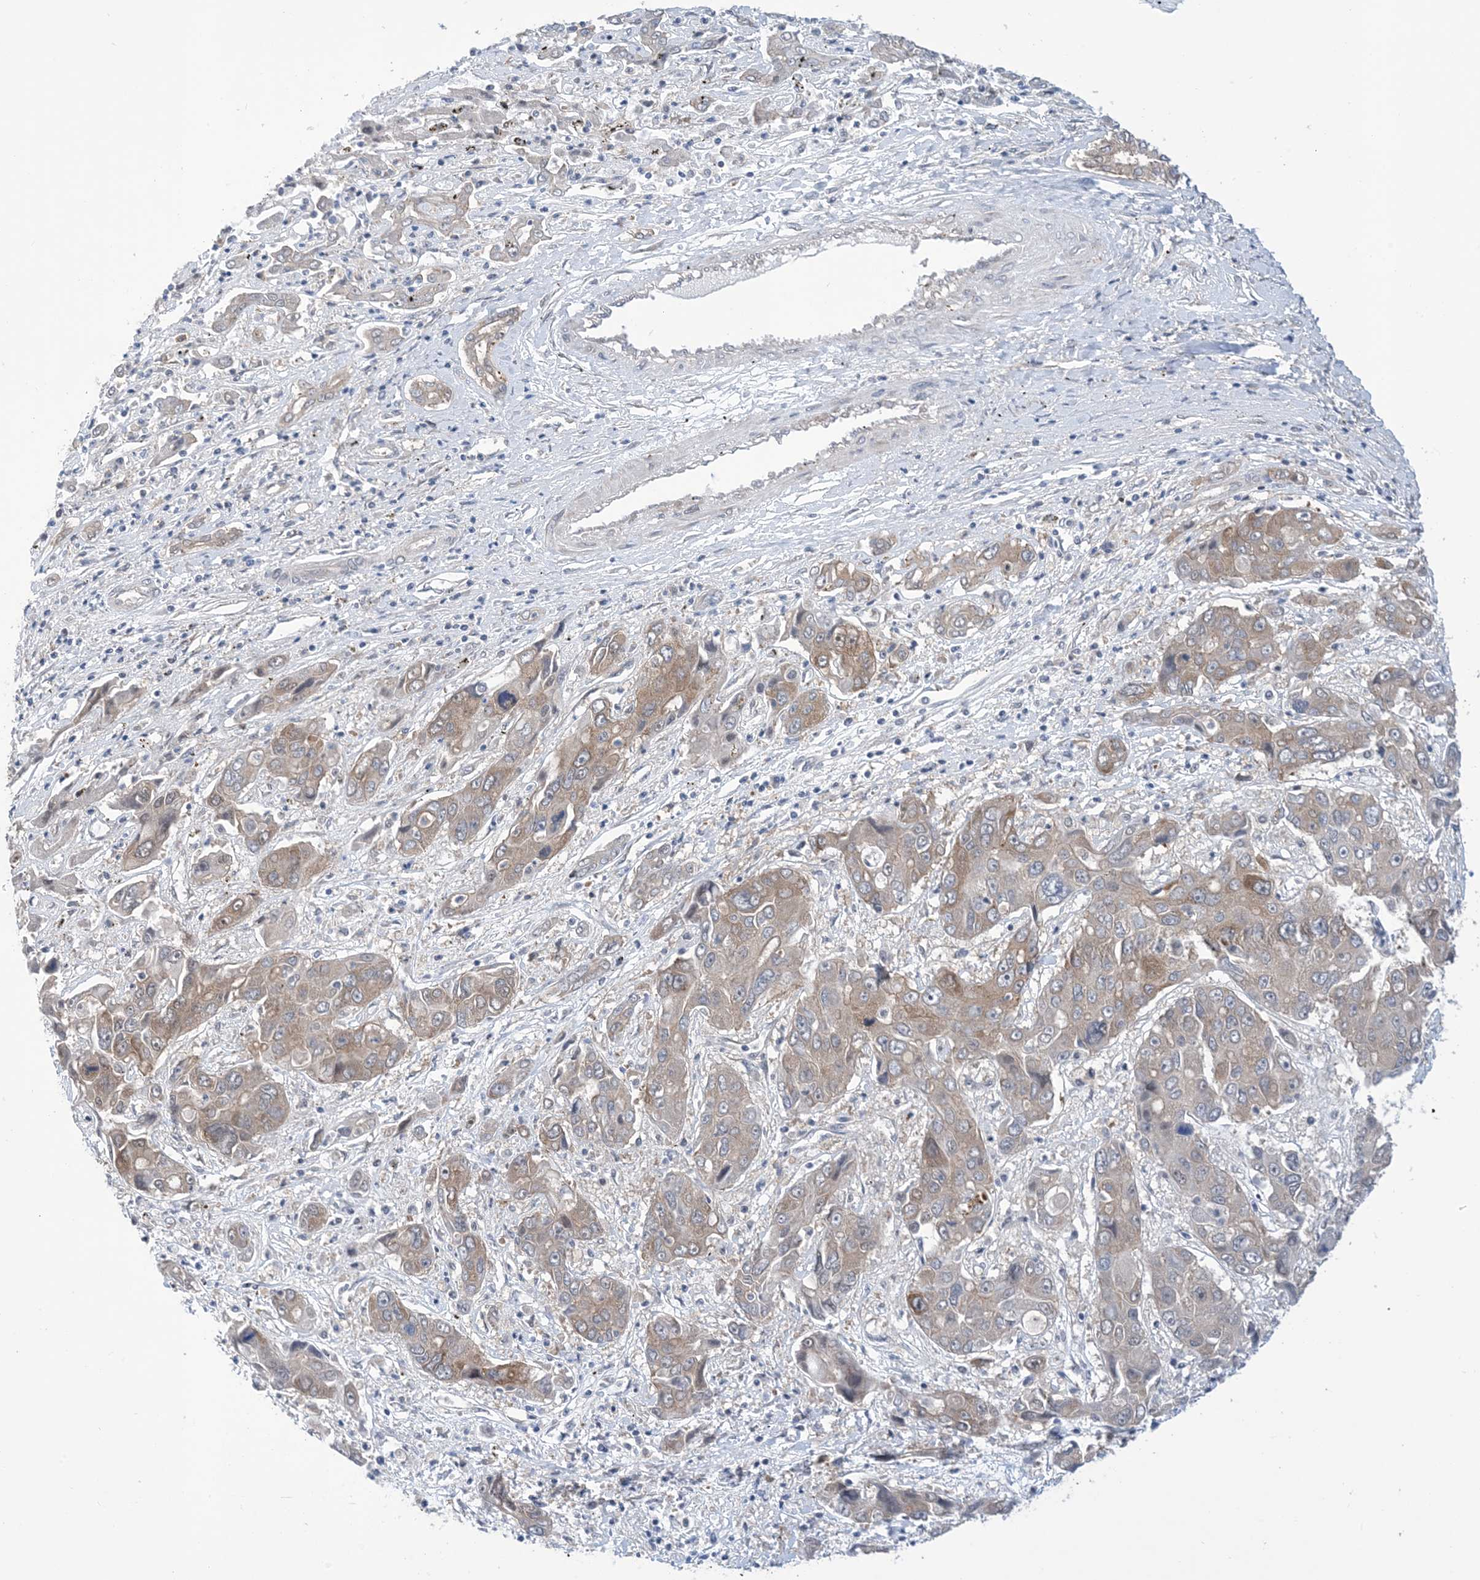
{"staining": {"intensity": "weak", "quantity": ">75%", "location": "cytoplasmic/membranous"}, "tissue": "liver cancer", "cell_type": "Tumor cells", "image_type": "cancer", "snomed": [{"axis": "morphology", "description": "Cholangiocarcinoma"}, {"axis": "topography", "description": "Liver"}], "caption": "Human liver cholangiocarcinoma stained for a protein (brown) shows weak cytoplasmic/membranous positive expression in approximately >75% of tumor cells.", "gene": "EHBP1", "patient": {"sex": "male", "age": 67}}